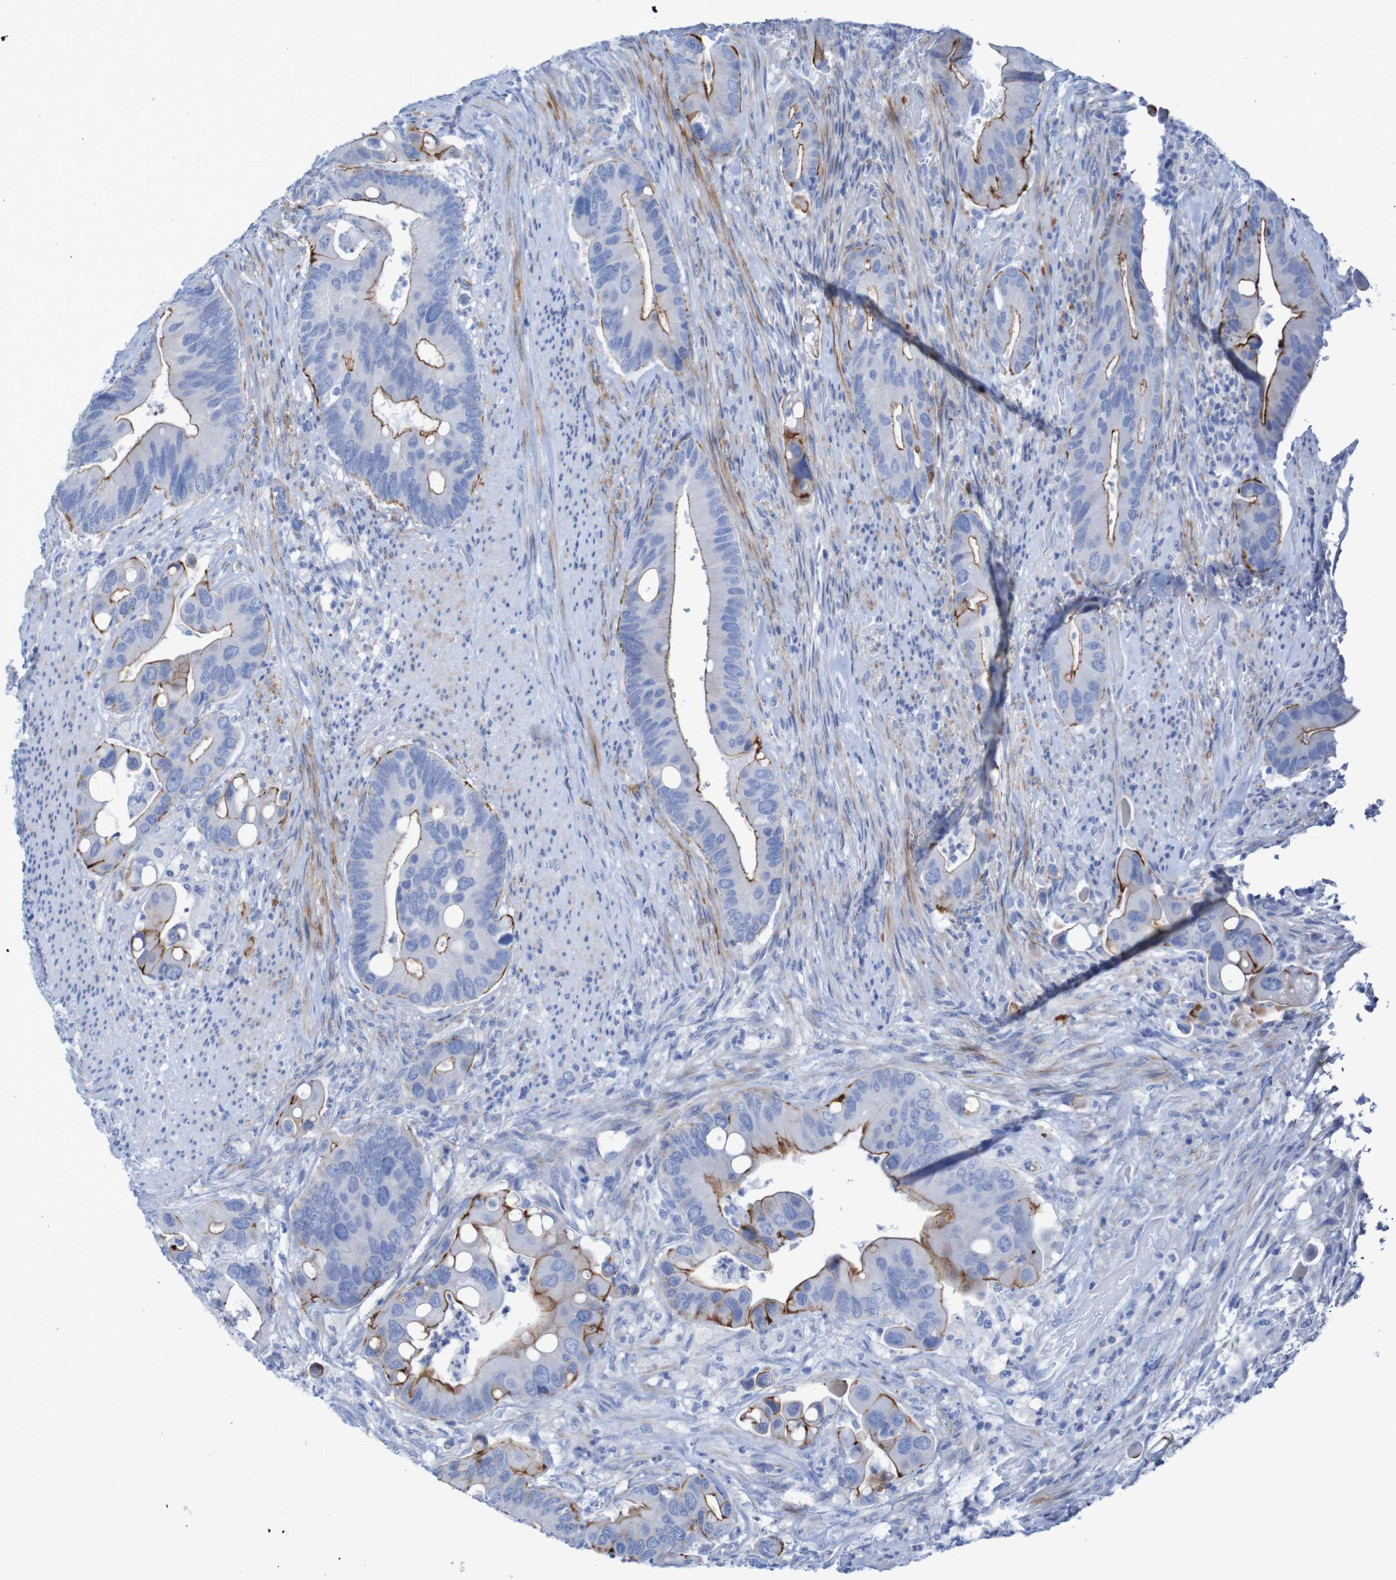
{"staining": {"intensity": "strong", "quantity": ">75%", "location": "cytoplasmic/membranous"}, "tissue": "colorectal cancer", "cell_type": "Tumor cells", "image_type": "cancer", "snomed": [{"axis": "morphology", "description": "Adenocarcinoma, NOS"}, {"axis": "topography", "description": "Rectum"}], "caption": "About >75% of tumor cells in adenocarcinoma (colorectal) reveal strong cytoplasmic/membranous protein staining as visualized by brown immunohistochemical staining.", "gene": "RNF182", "patient": {"sex": "female", "age": 57}}